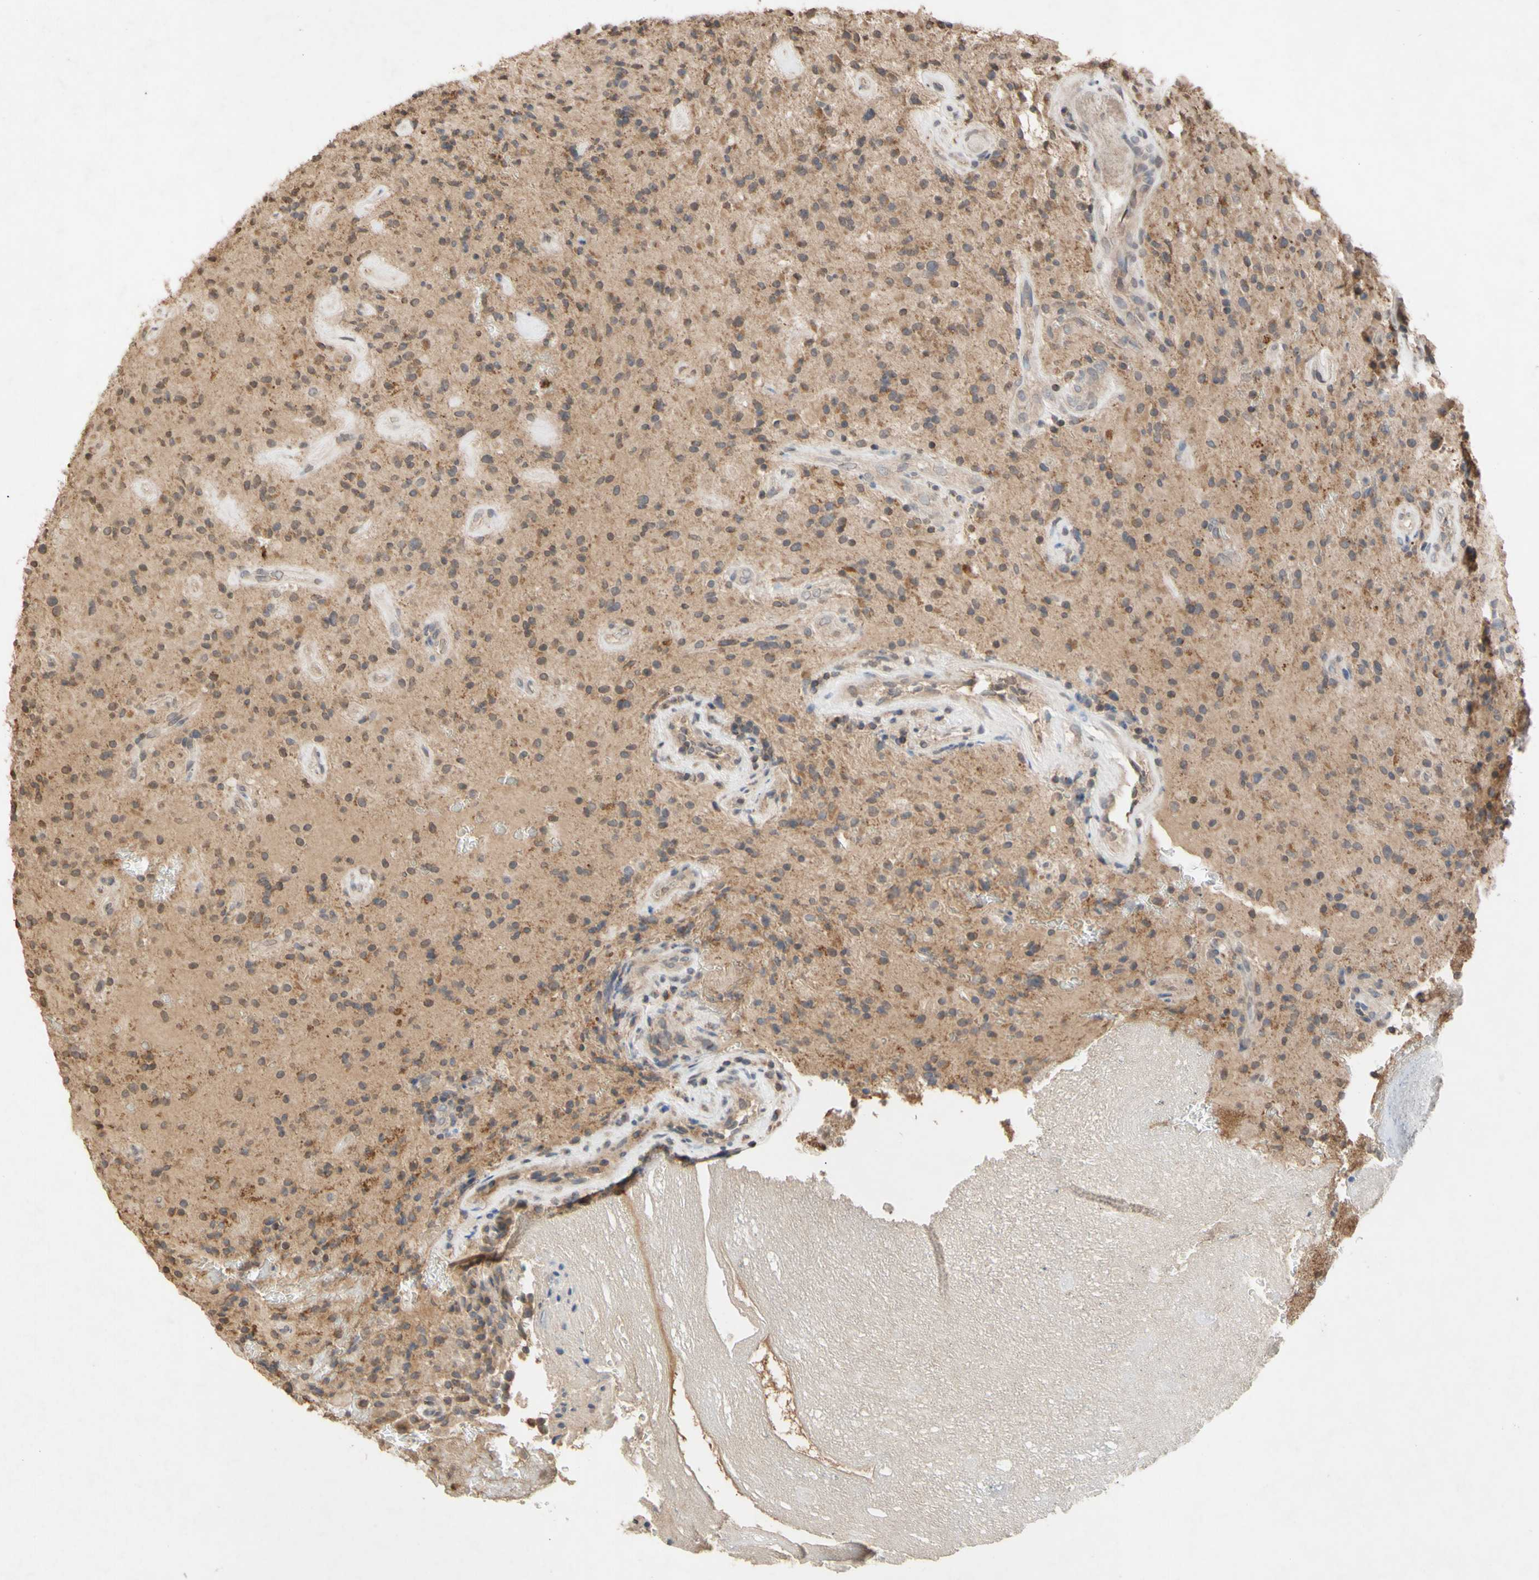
{"staining": {"intensity": "moderate", "quantity": "25%-75%", "location": "cytoplasmic/membranous"}, "tissue": "glioma", "cell_type": "Tumor cells", "image_type": "cancer", "snomed": [{"axis": "morphology", "description": "Glioma, malignant, High grade"}, {"axis": "topography", "description": "Brain"}], "caption": "Tumor cells exhibit moderate cytoplasmic/membranous positivity in about 25%-75% of cells in glioma.", "gene": "NECTIN3", "patient": {"sex": "male", "age": 71}}